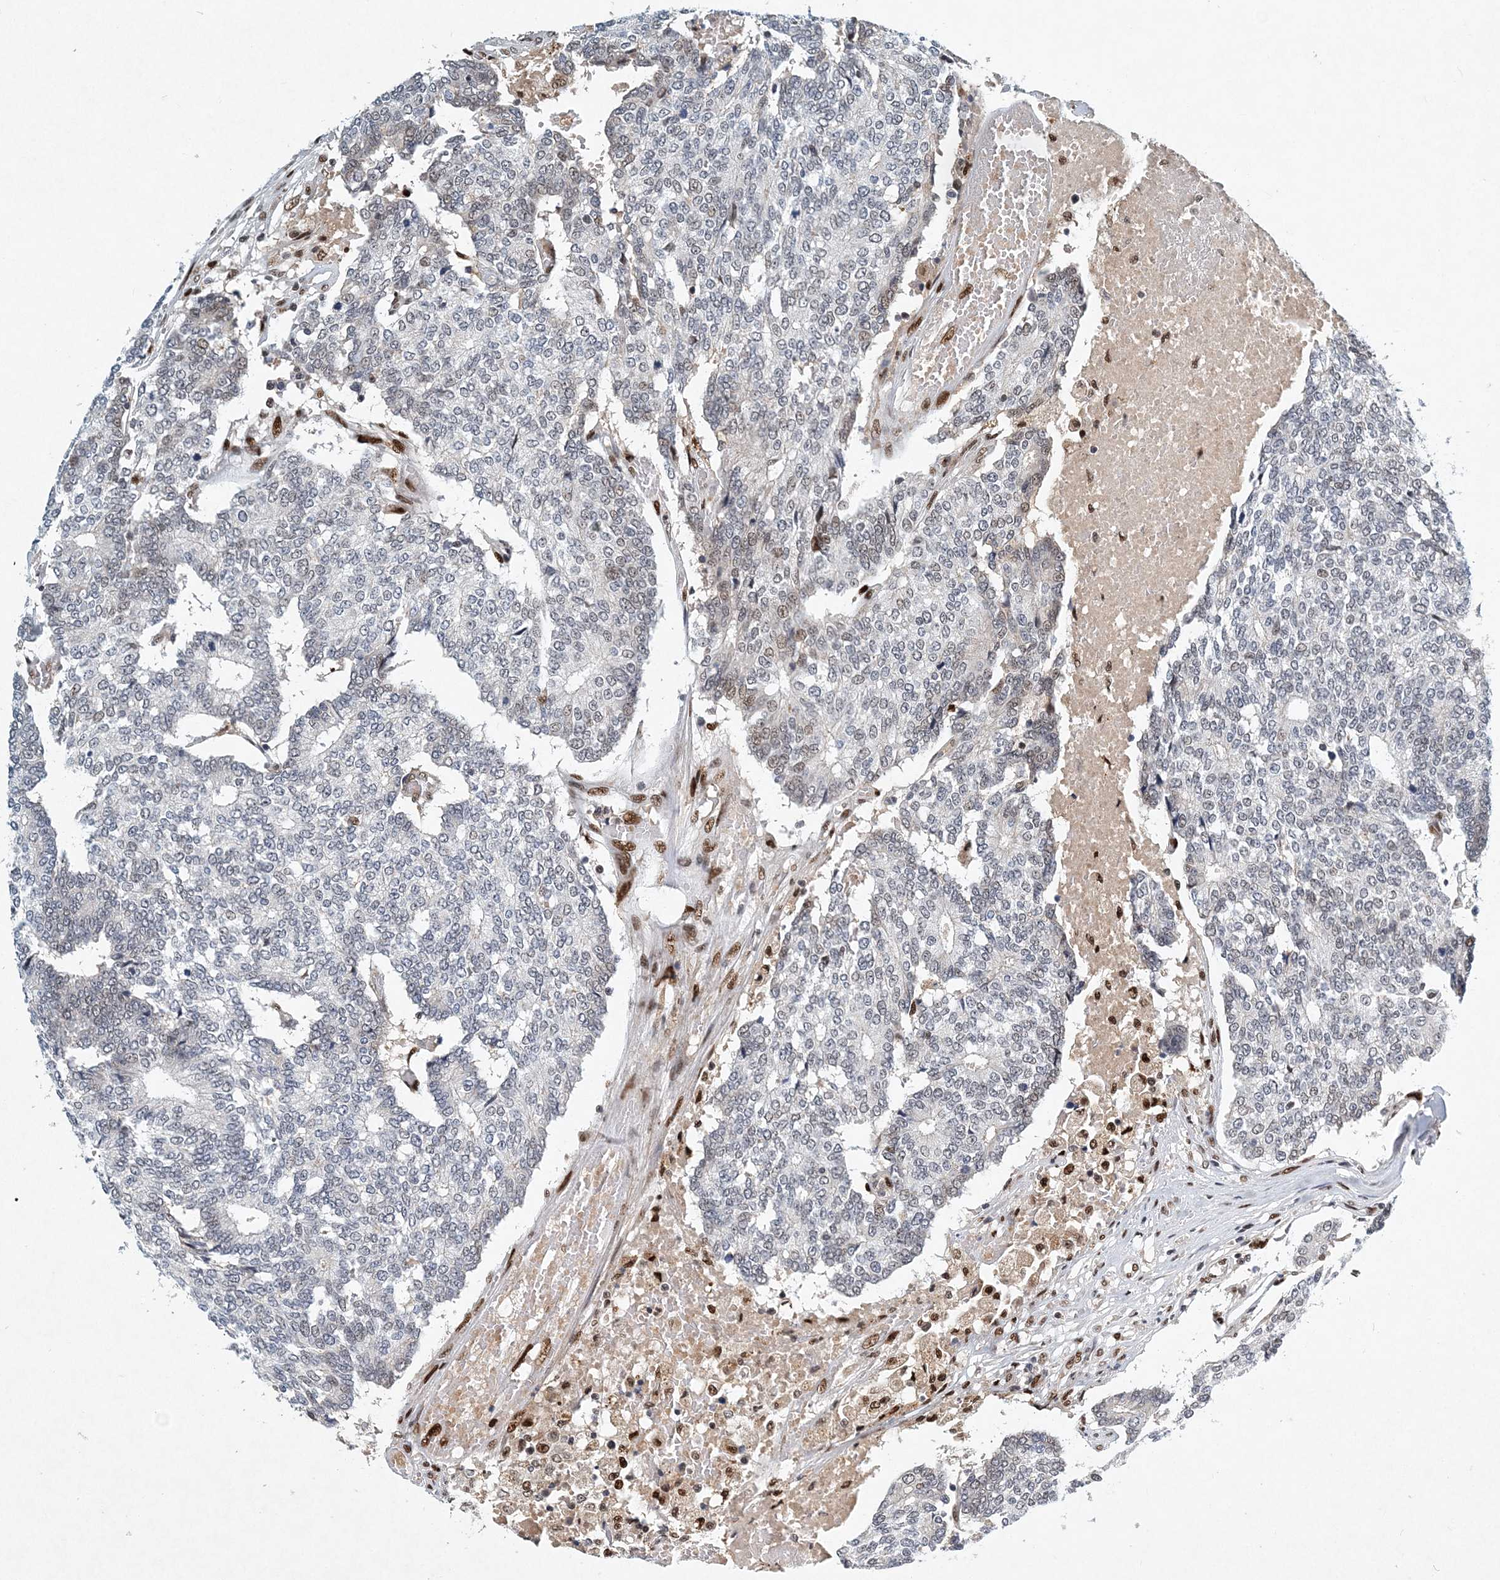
{"staining": {"intensity": "negative", "quantity": "none", "location": "none"}, "tissue": "prostate cancer", "cell_type": "Tumor cells", "image_type": "cancer", "snomed": [{"axis": "morphology", "description": "Normal tissue, NOS"}, {"axis": "morphology", "description": "Adenocarcinoma, High grade"}, {"axis": "topography", "description": "Prostate"}, {"axis": "topography", "description": "Seminal veicle"}], "caption": "An immunohistochemistry (IHC) photomicrograph of prostate cancer is shown. There is no staining in tumor cells of prostate cancer.", "gene": "KPNA4", "patient": {"sex": "male", "age": 55}}